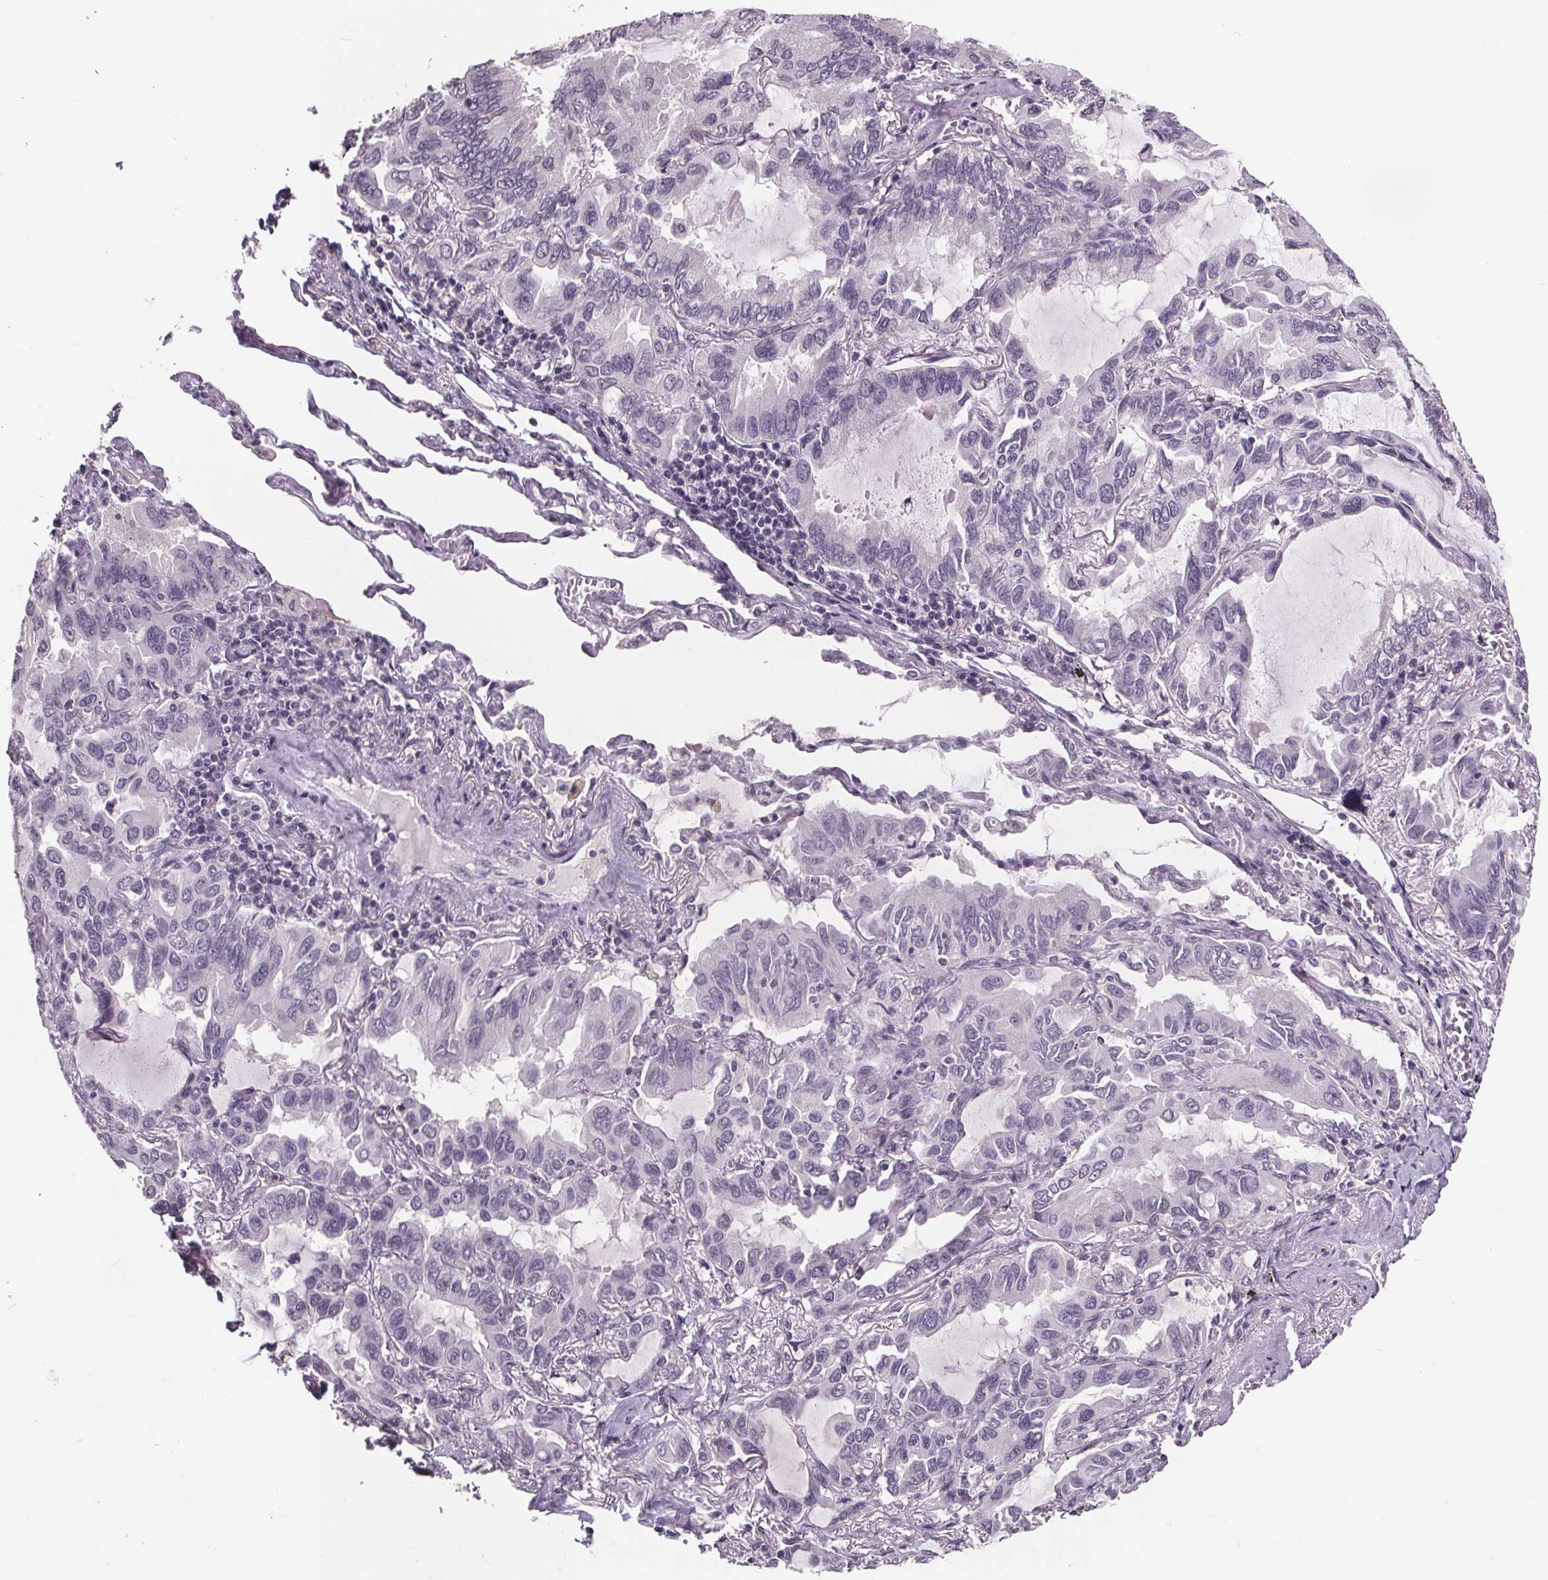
{"staining": {"intensity": "negative", "quantity": "none", "location": "none"}, "tissue": "lung cancer", "cell_type": "Tumor cells", "image_type": "cancer", "snomed": [{"axis": "morphology", "description": "Adenocarcinoma, NOS"}, {"axis": "topography", "description": "Lung"}], "caption": "Lung cancer was stained to show a protein in brown. There is no significant expression in tumor cells. (DAB IHC, high magnification).", "gene": "NKX6-1", "patient": {"sex": "male", "age": 64}}